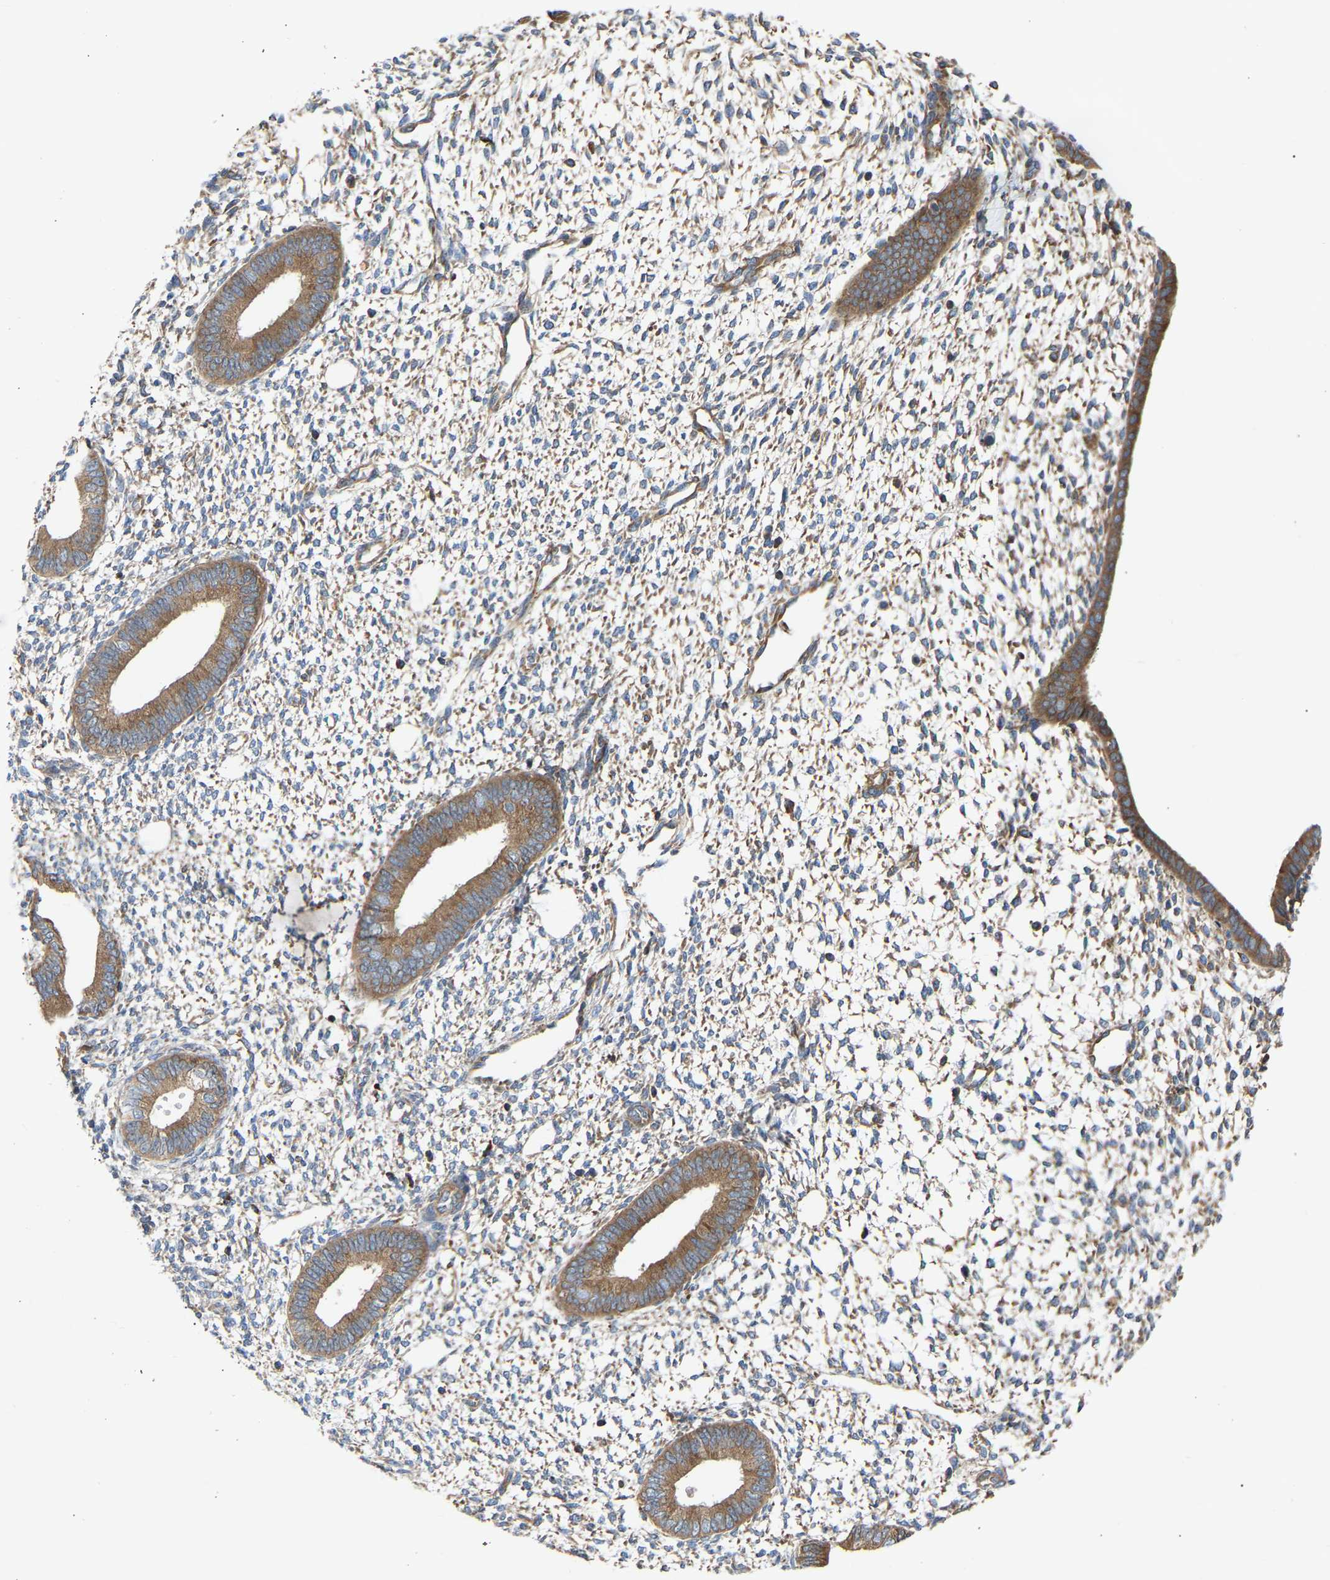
{"staining": {"intensity": "negative", "quantity": "none", "location": "none"}, "tissue": "endometrium", "cell_type": "Cells in endometrial stroma", "image_type": "normal", "snomed": [{"axis": "morphology", "description": "Normal tissue, NOS"}, {"axis": "topography", "description": "Endometrium"}], "caption": "This is an IHC image of benign human endometrium. There is no staining in cells in endometrial stroma.", "gene": "GCN1", "patient": {"sex": "female", "age": 46}}